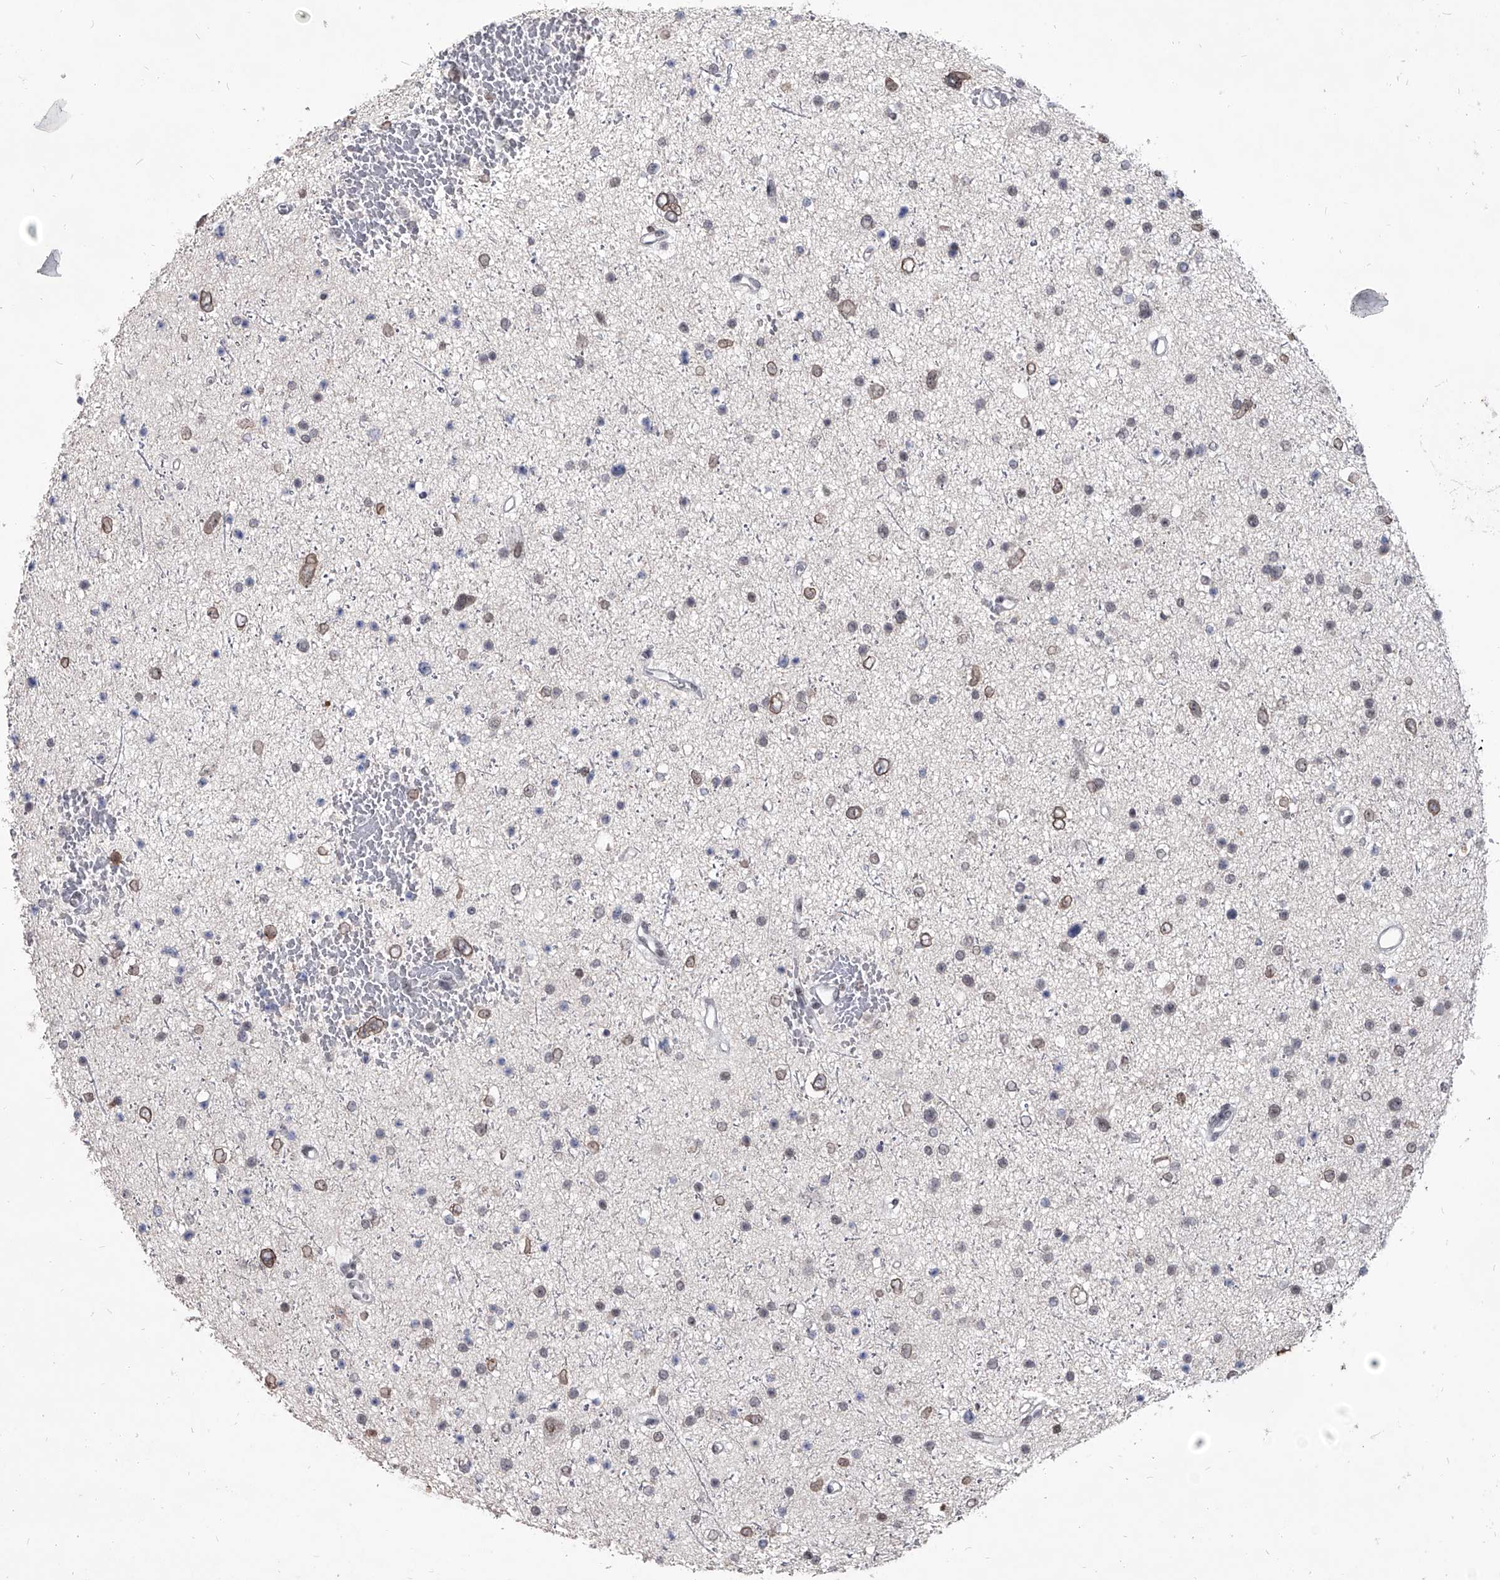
{"staining": {"intensity": "moderate", "quantity": "<25%", "location": "nuclear"}, "tissue": "glioma", "cell_type": "Tumor cells", "image_type": "cancer", "snomed": [{"axis": "morphology", "description": "Glioma, malignant, Low grade"}, {"axis": "topography", "description": "Brain"}], "caption": "This micrograph reveals immunohistochemistry staining of human glioma, with low moderate nuclear staining in approximately <25% of tumor cells.", "gene": "PPIL4", "patient": {"sex": "female", "age": 37}}